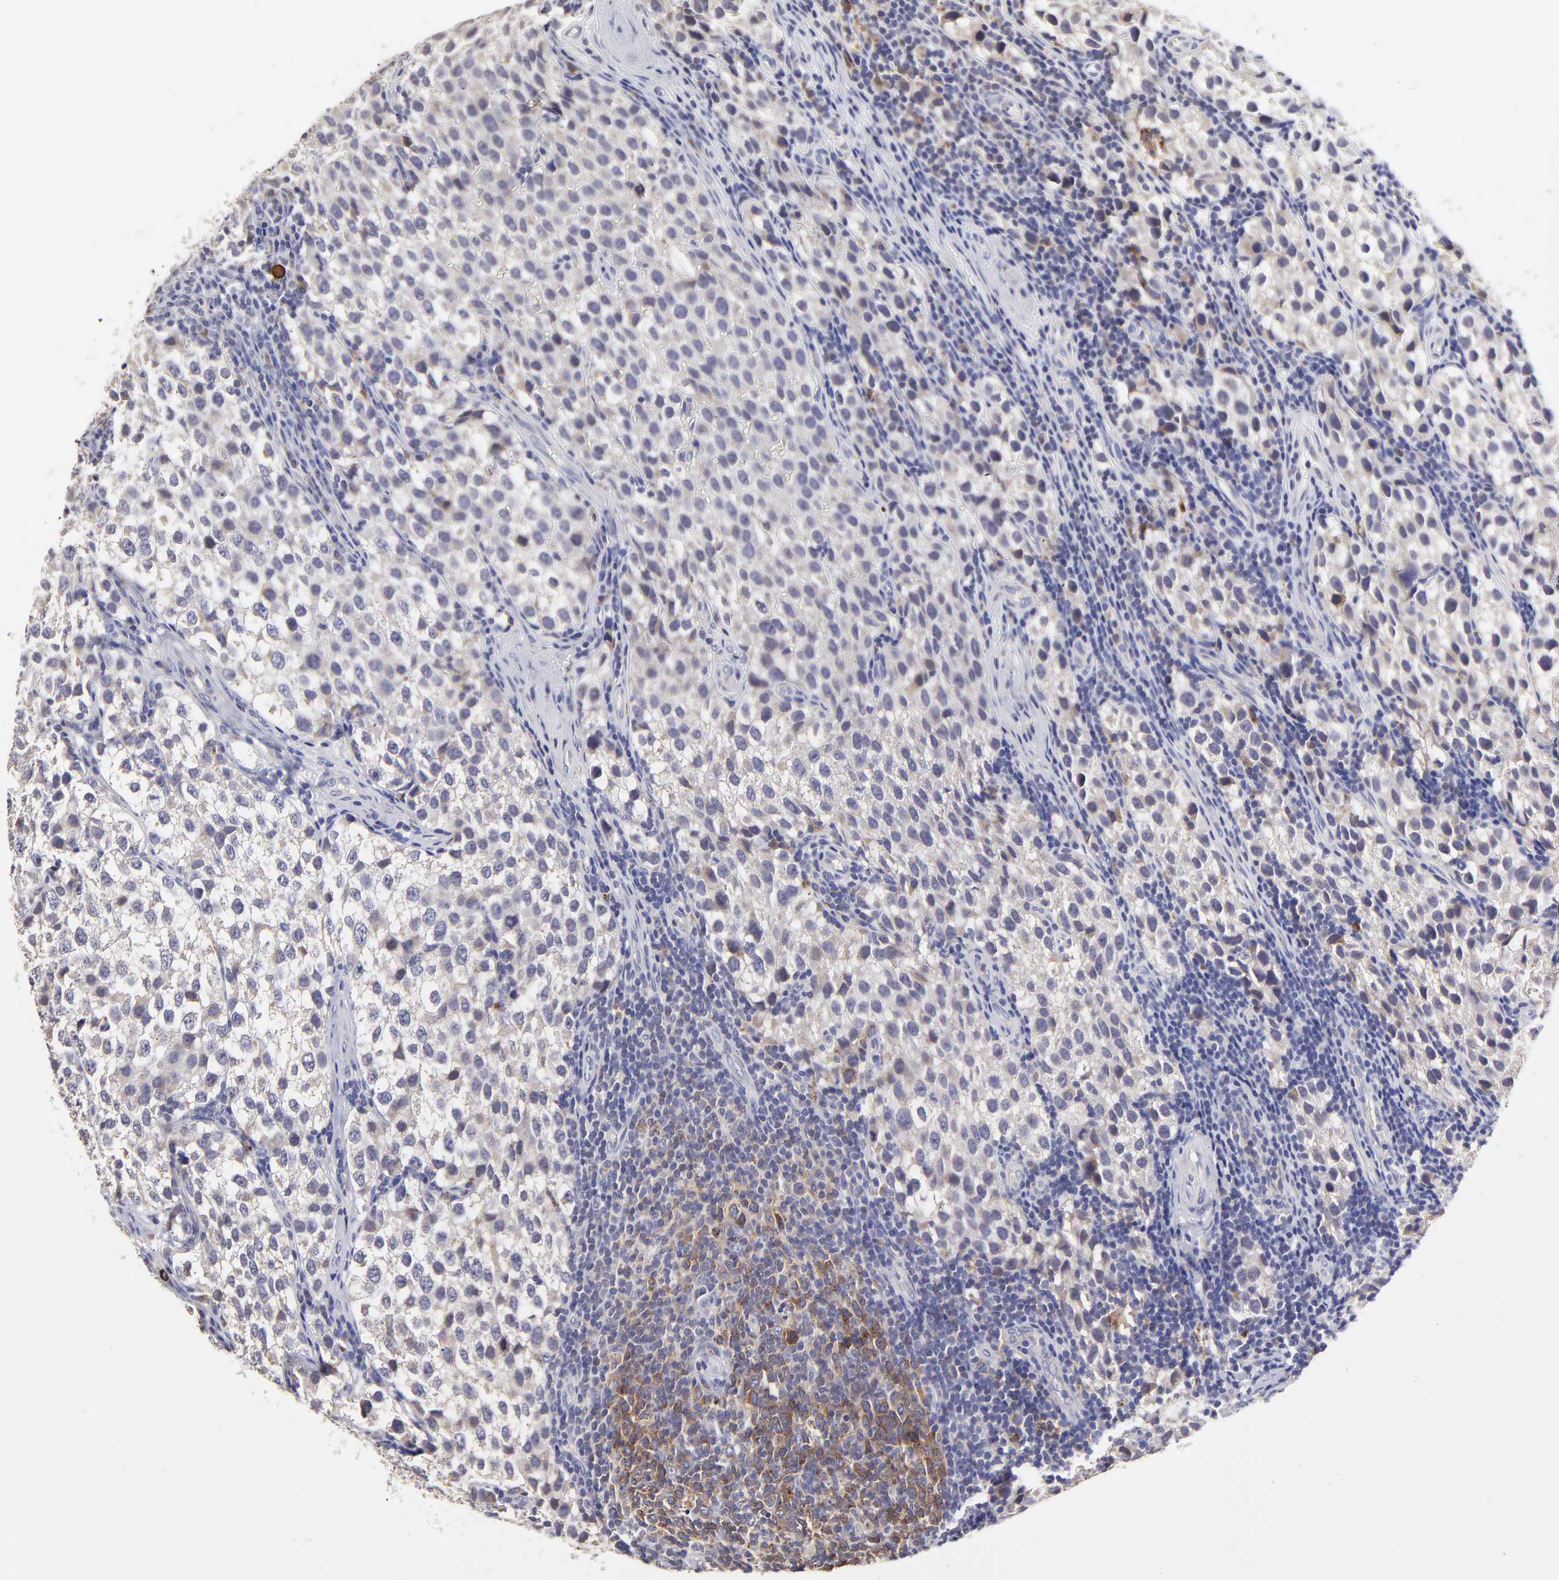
{"staining": {"intensity": "weak", "quantity": "<25%", "location": "cytoplasmic/membranous"}, "tissue": "testis cancer", "cell_type": "Tumor cells", "image_type": "cancer", "snomed": [{"axis": "morphology", "description": "Seminoma, NOS"}, {"axis": "topography", "description": "Testis"}], "caption": "There is no significant positivity in tumor cells of testis cancer.", "gene": "GCSAM", "patient": {"sex": "male", "age": 39}}